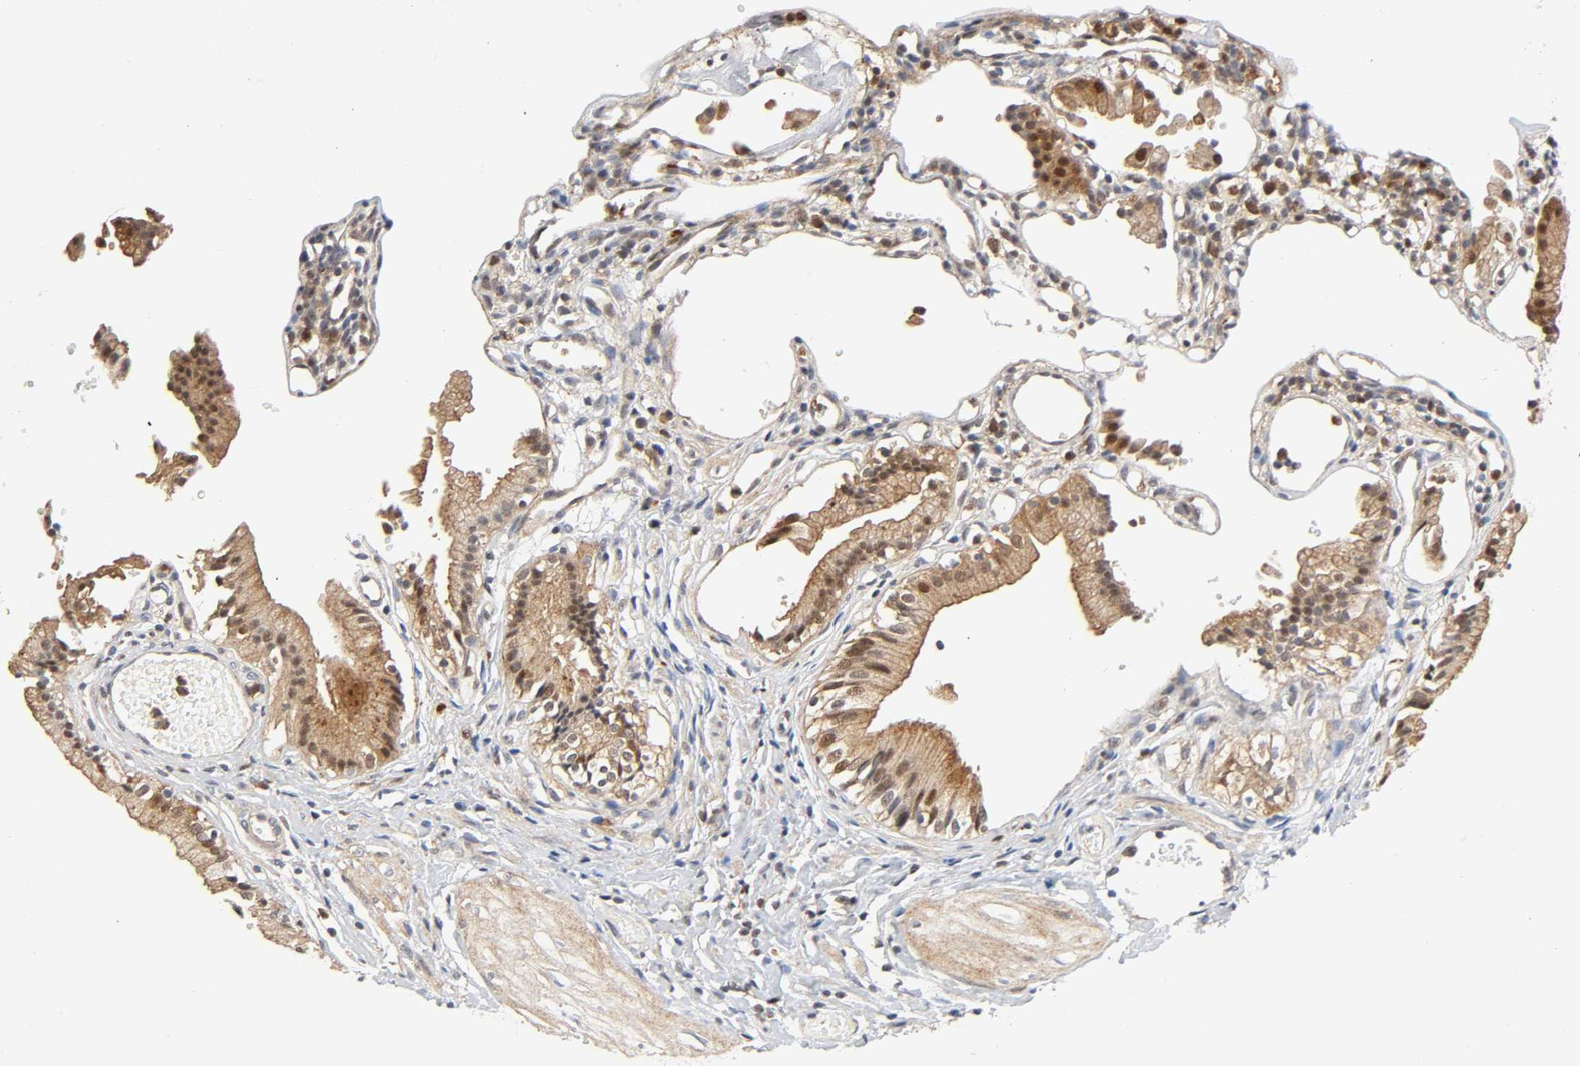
{"staining": {"intensity": "moderate", "quantity": ">75%", "location": "cytoplasmic/membranous,nuclear"}, "tissue": "gallbladder", "cell_type": "Glandular cells", "image_type": "normal", "snomed": [{"axis": "morphology", "description": "Normal tissue, NOS"}, {"axis": "topography", "description": "Gallbladder"}], "caption": "Moderate cytoplasmic/membranous,nuclear protein staining is present in approximately >75% of glandular cells in gallbladder.", "gene": "CASP9", "patient": {"sex": "male", "age": 65}}